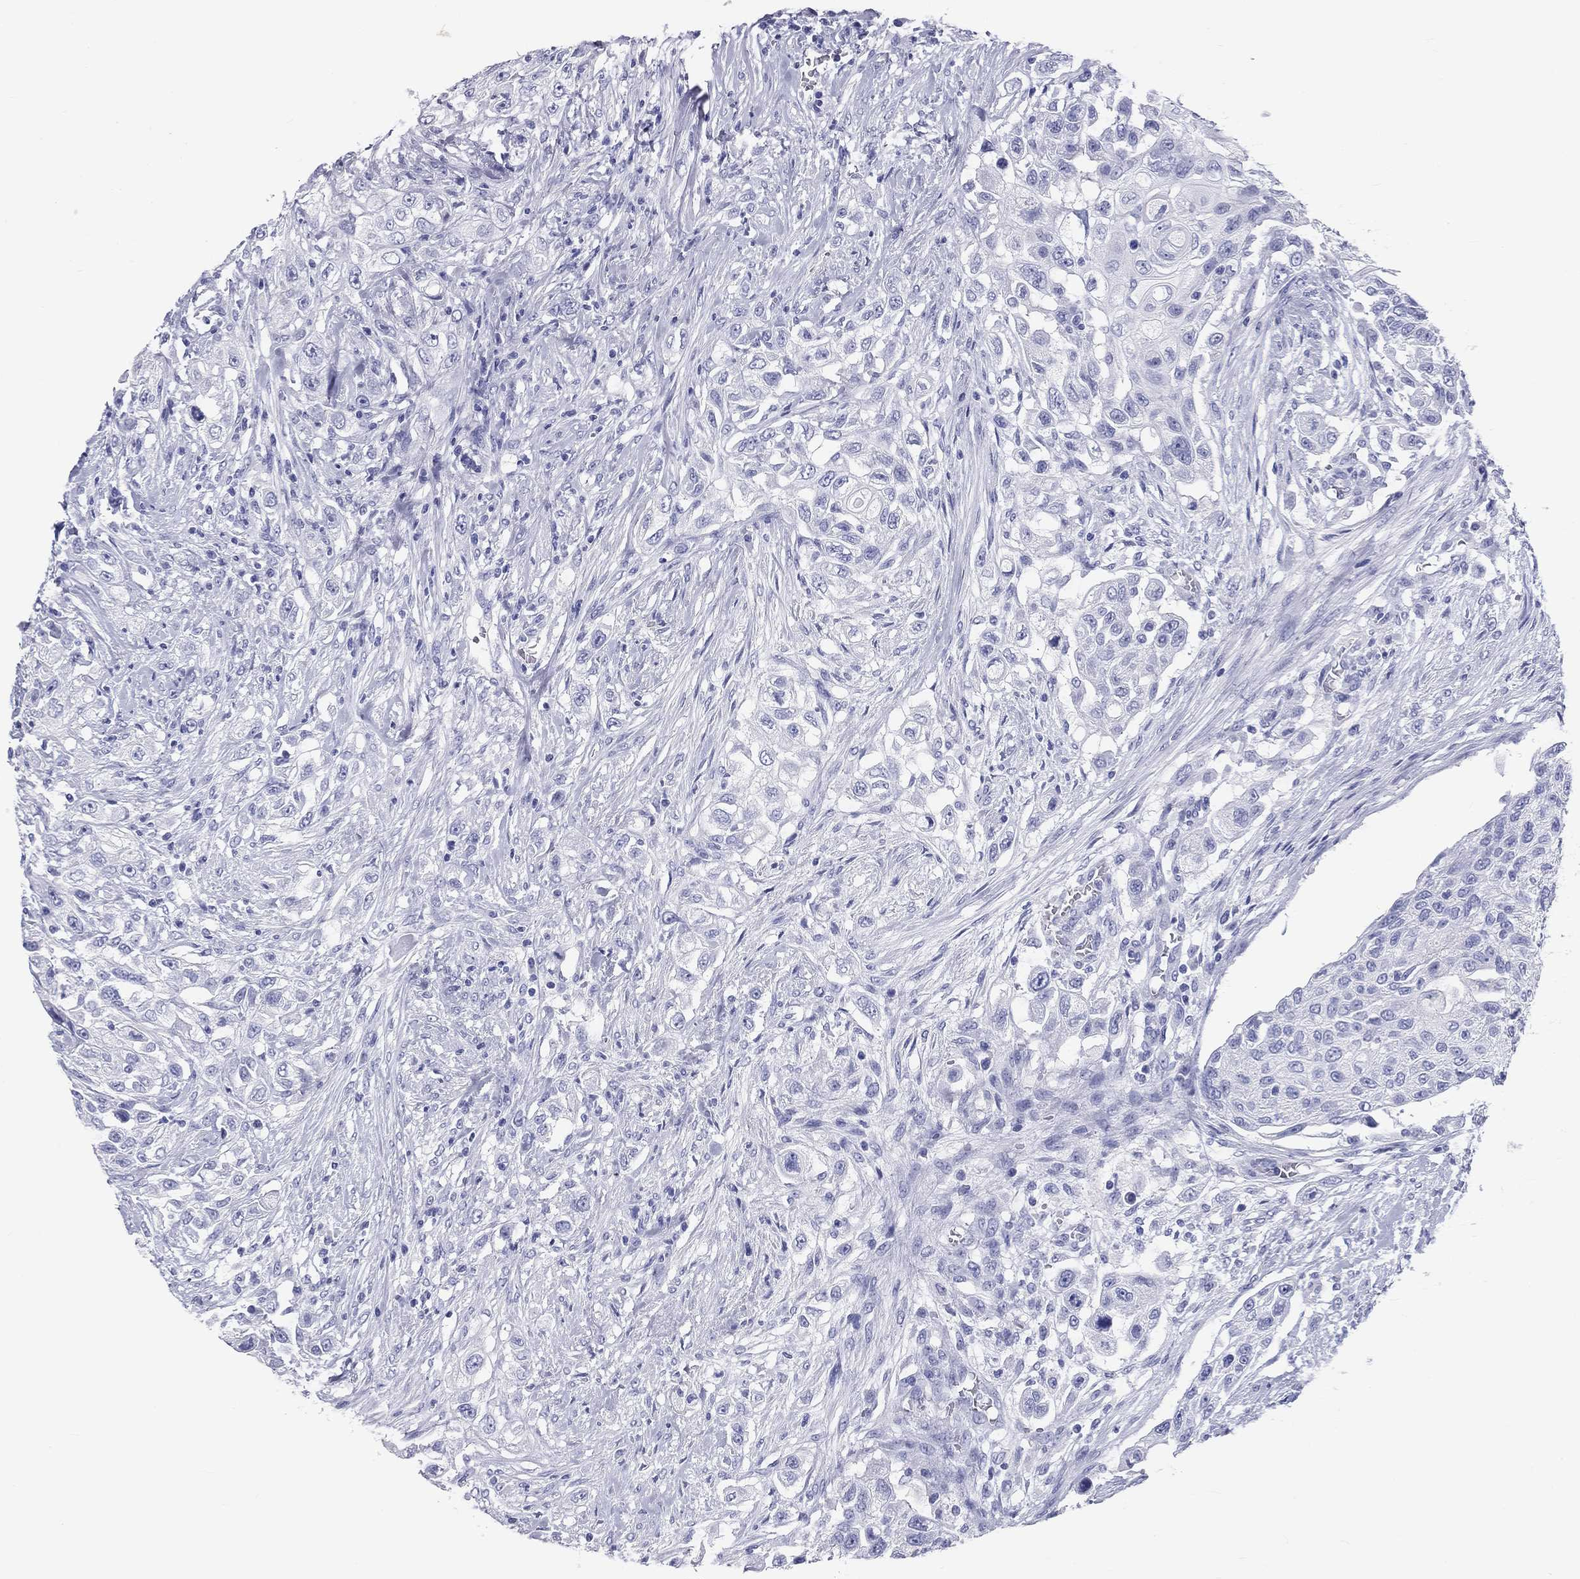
{"staining": {"intensity": "negative", "quantity": "none", "location": "none"}, "tissue": "urothelial cancer", "cell_type": "Tumor cells", "image_type": "cancer", "snomed": [{"axis": "morphology", "description": "Urothelial carcinoma, High grade"}, {"axis": "topography", "description": "Urinary bladder"}], "caption": "The photomicrograph demonstrates no significant positivity in tumor cells of urothelial cancer.", "gene": "DNALI1", "patient": {"sex": "female", "age": 56}}